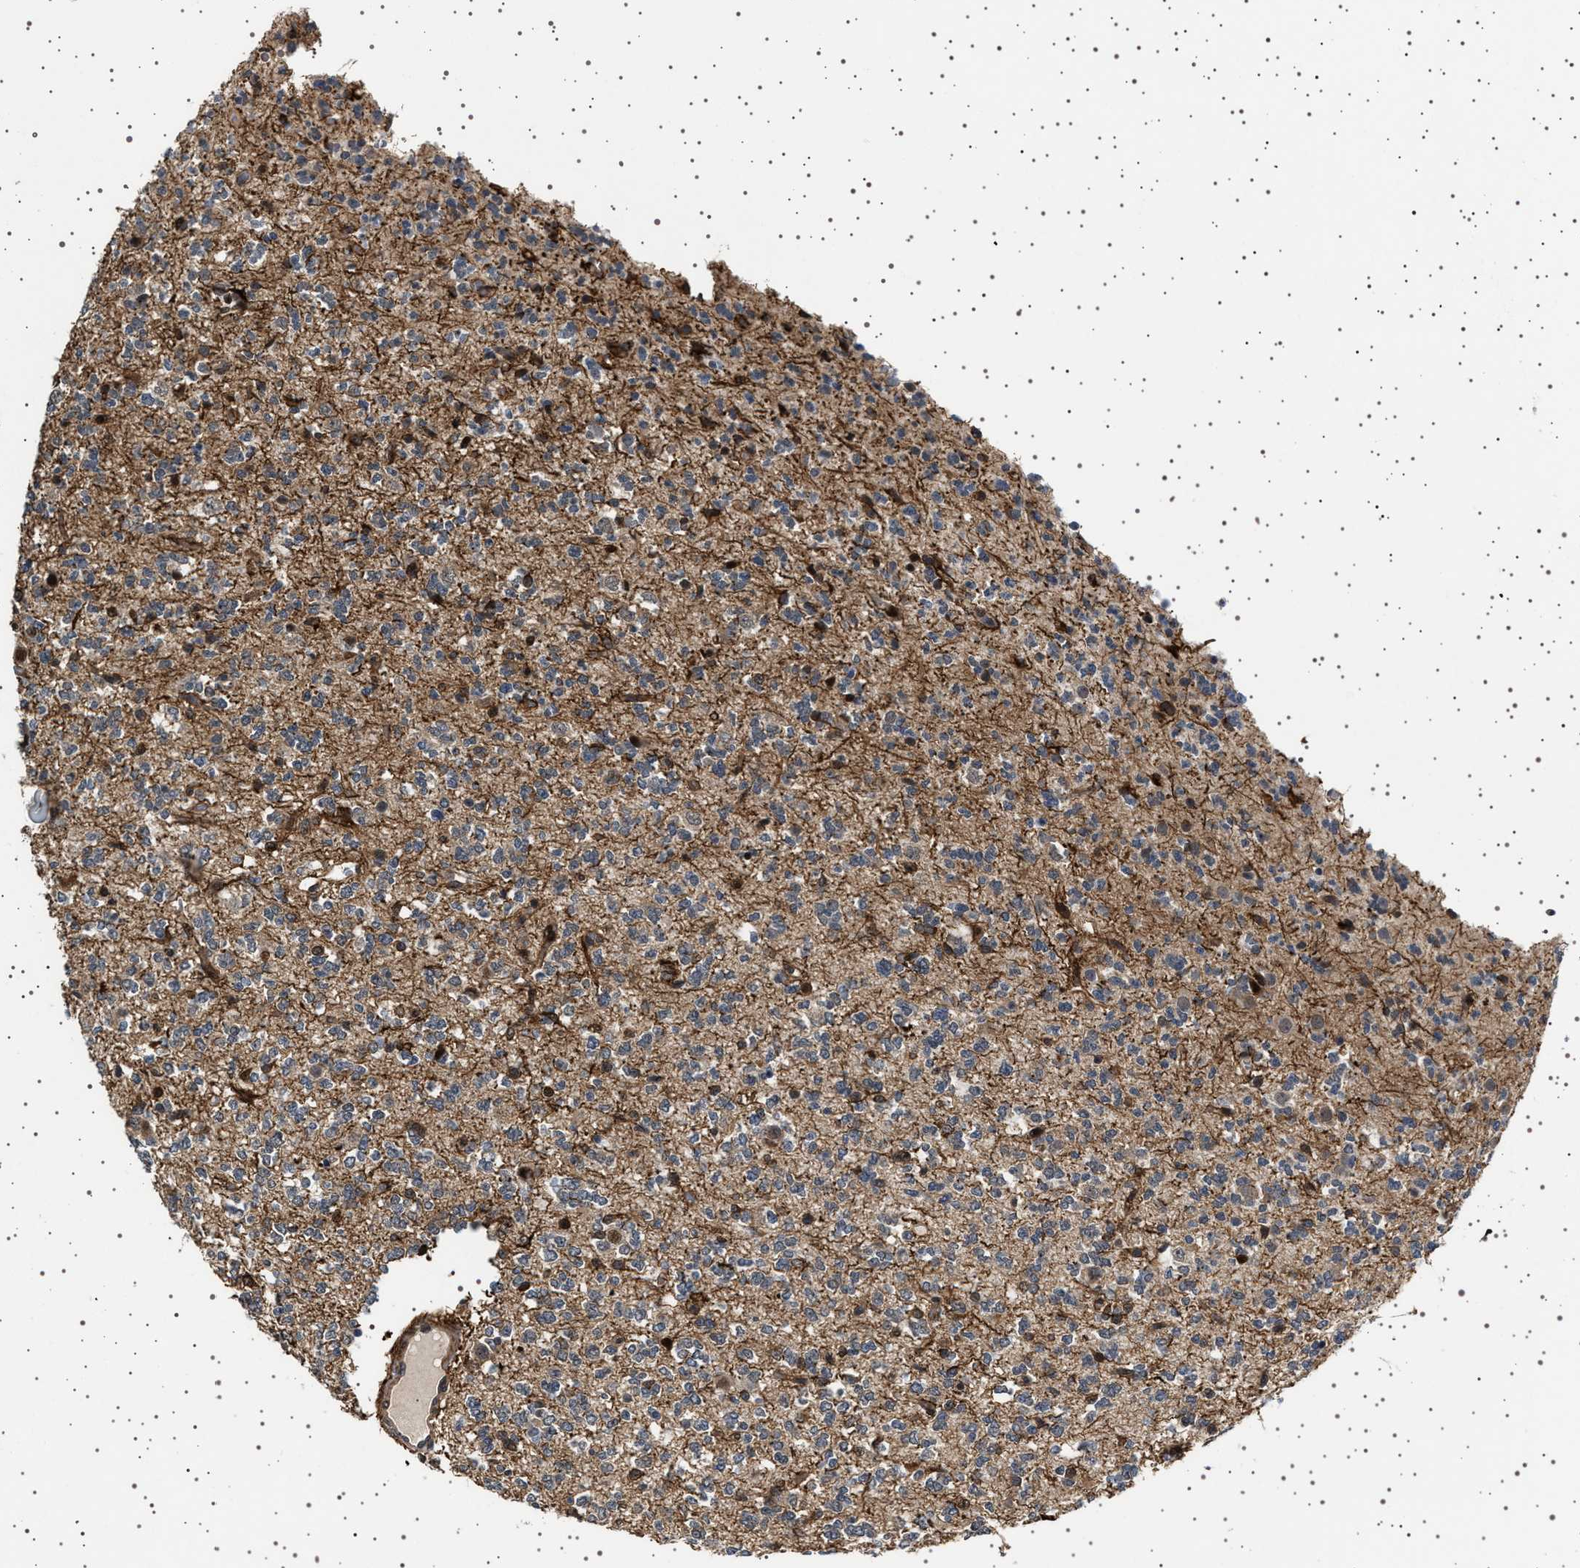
{"staining": {"intensity": "negative", "quantity": "none", "location": "none"}, "tissue": "glioma", "cell_type": "Tumor cells", "image_type": "cancer", "snomed": [{"axis": "morphology", "description": "Glioma, malignant, Low grade"}, {"axis": "topography", "description": "Brain"}], "caption": "A high-resolution photomicrograph shows immunohistochemistry (IHC) staining of malignant glioma (low-grade), which displays no significant expression in tumor cells.", "gene": "BAG3", "patient": {"sex": "male", "age": 38}}